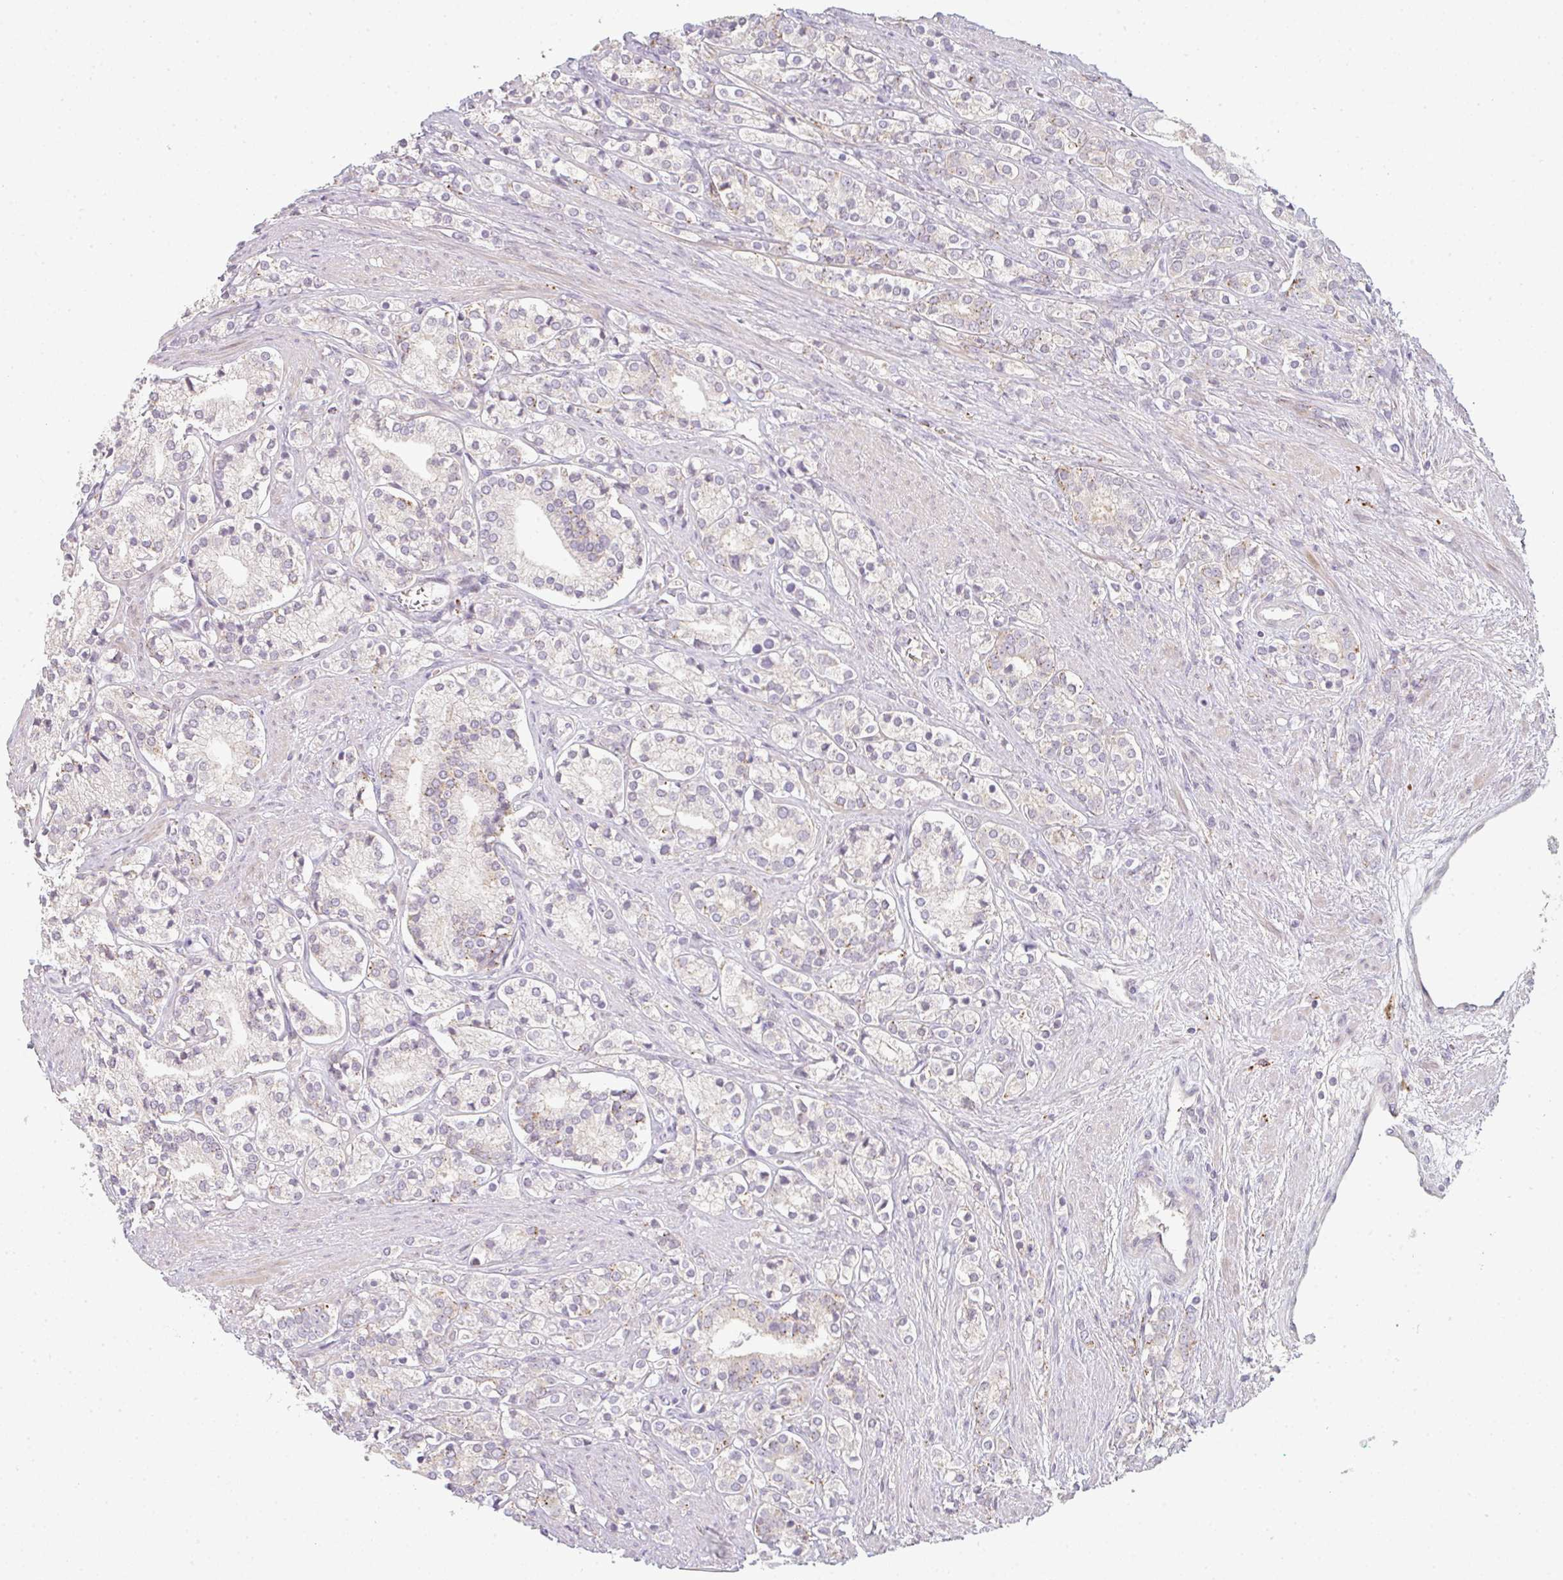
{"staining": {"intensity": "negative", "quantity": "none", "location": "none"}, "tissue": "prostate cancer", "cell_type": "Tumor cells", "image_type": "cancer", "snomed": [{"axis": "morphology", "description": "Adenocarcinoma, High grade"}, {"axis": "topography", "description": "Prostate"}], "caption": "DAB immunohistochemical staining of human adenocarcinoma (high-grade) (prostate) reveals no significant staining in tumor cells.", "gene": "TMEM237", "patient": {"sex": "male", "age": 58}}